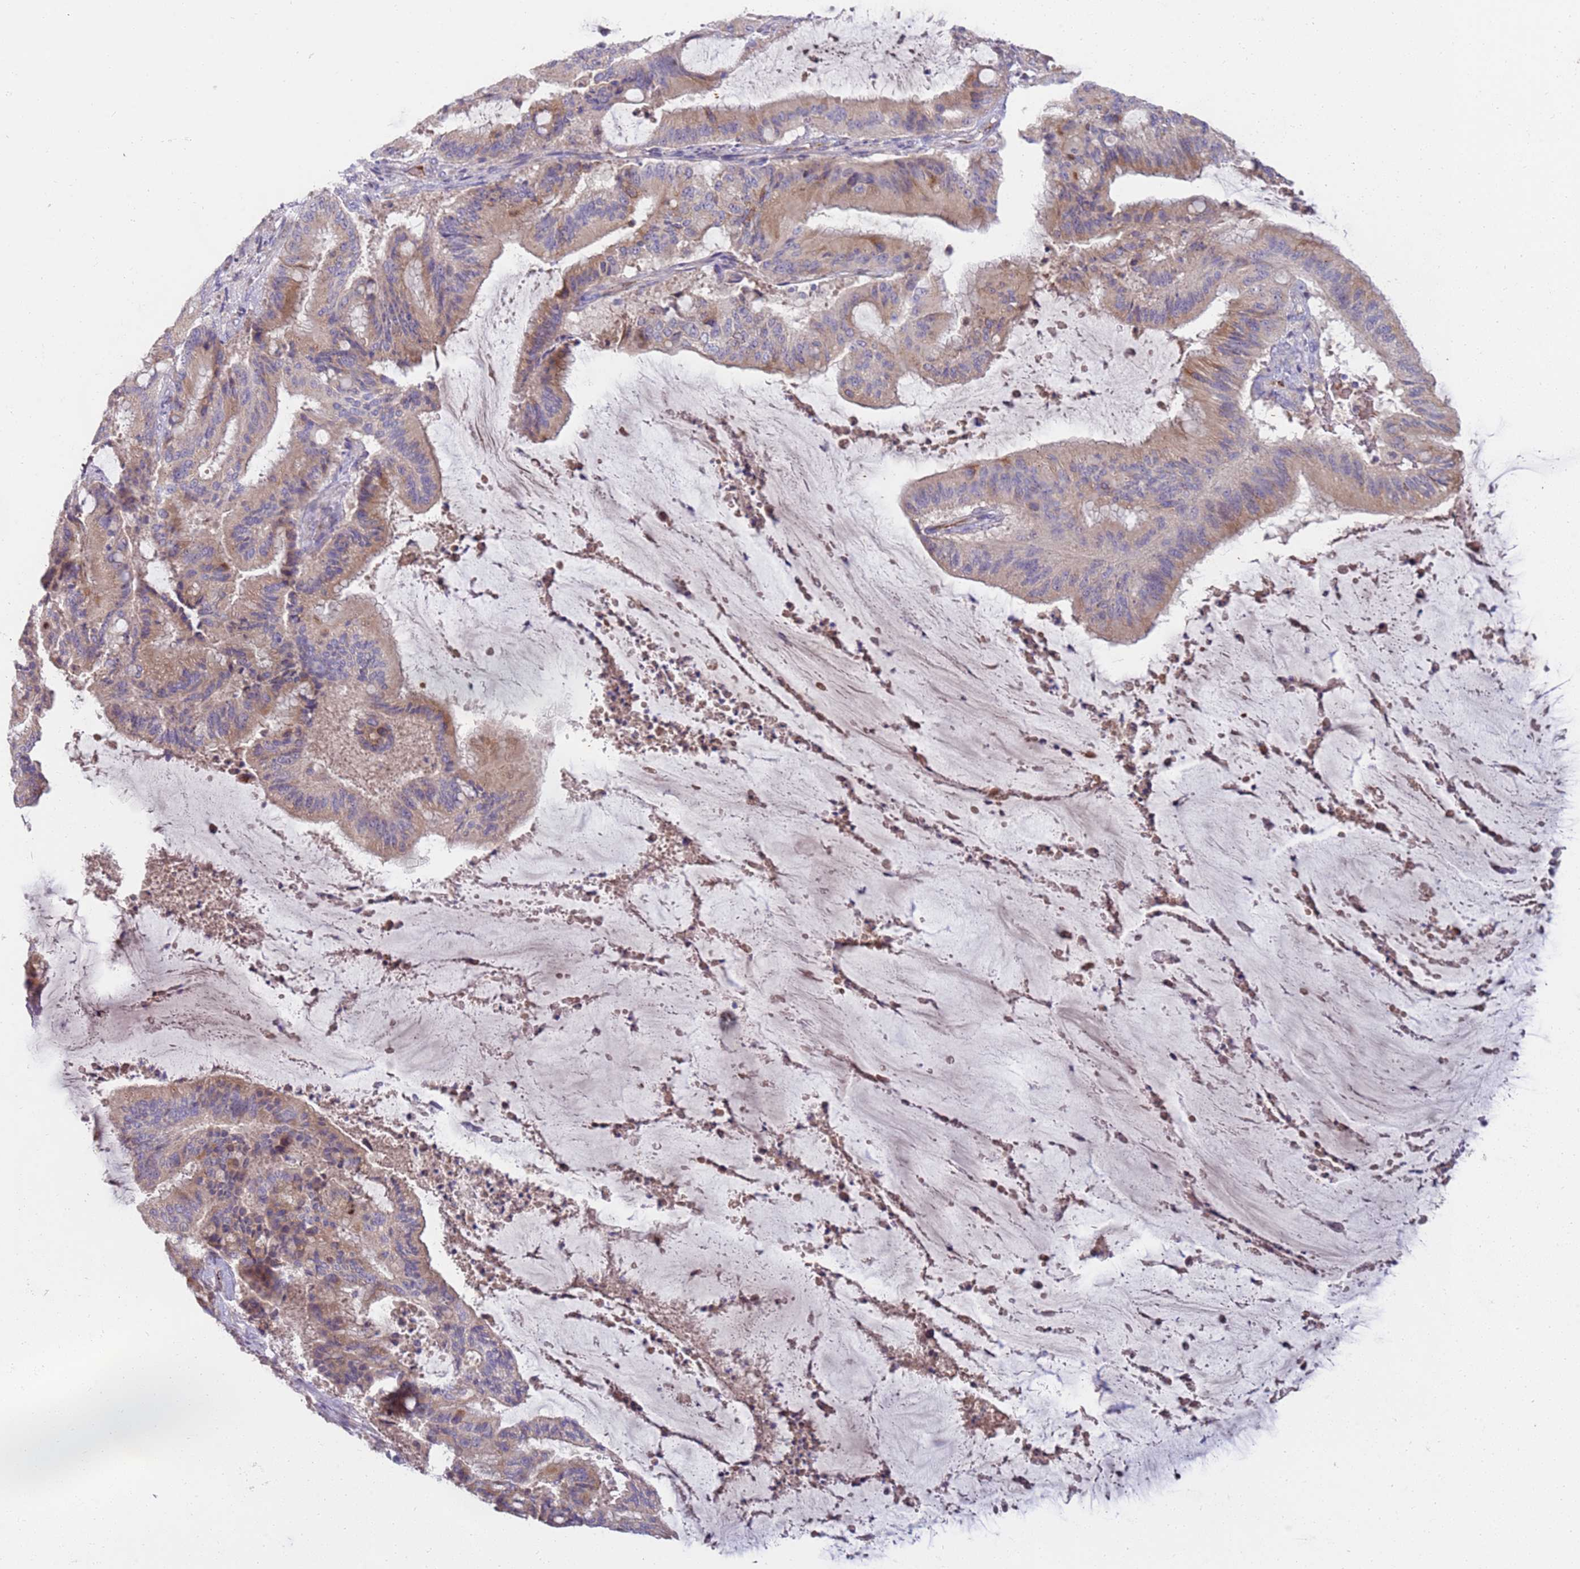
{"staining": {"intensity": "weak", "quantity": ">75%", "location": "cytoplasmic/membranous"}, "tissue": "liver cancer", "cell_type": "Tumor cells", "image_type": "cancer", "snomed": [{"axis": "morphology", "description": "Normal tissue, NOS"}, {"axis": "morphology", "description": "Cholangiocarcinoma"}, {"axis": "topography", "description": "Liver"}, {"axis": "topography", "description": "Peripheral nerve tissue"}], "caption": "Immunohistochemical staining of liver cancer (cholangiocarcinoma) shows low levels of weak cytoplasmic/membranous protein expression in about >75% of tumor cells.", "gene": "NMUR2", "patient": {"sex": "female", "age": 73}}